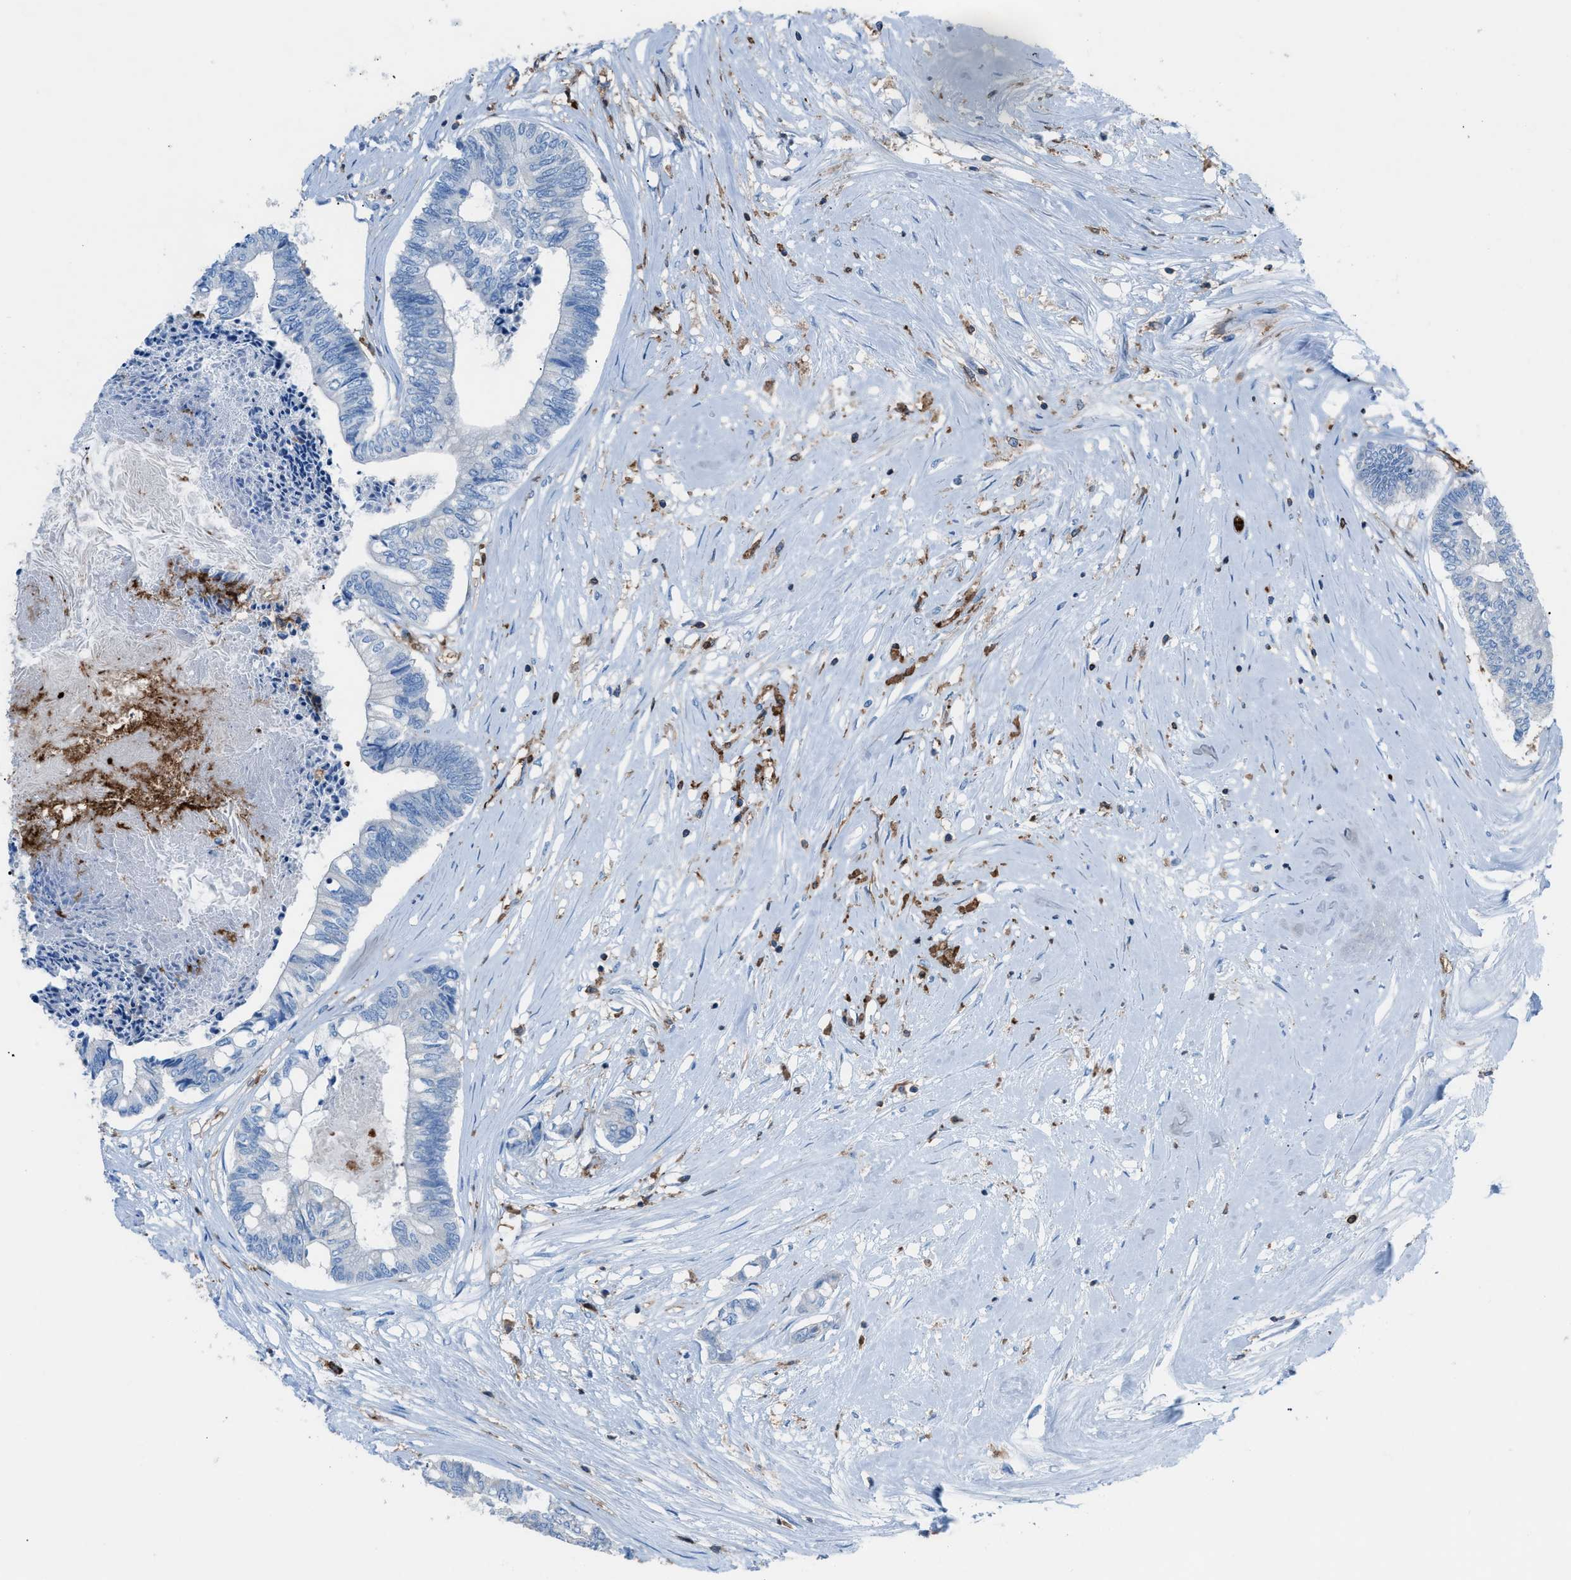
{"staining": {"intensity": "negative", "quantity": "none", "location": "none"}, "tissue": "colorectal cancer", "cell_type": "Tumor cells", "image_type": "cancer", "snomed": [{"axis": "morphology", "description": "Adenocarcinoma, NOS"}, {"axis": "topography", "description": "Rectum"}], "caption": "This is an IHC micrograph of adenocarcinoma (colorectal). There is no expression in tumor cells.", "gene": "ITGB2", "patient": {"sex": "male", "age": 63}}